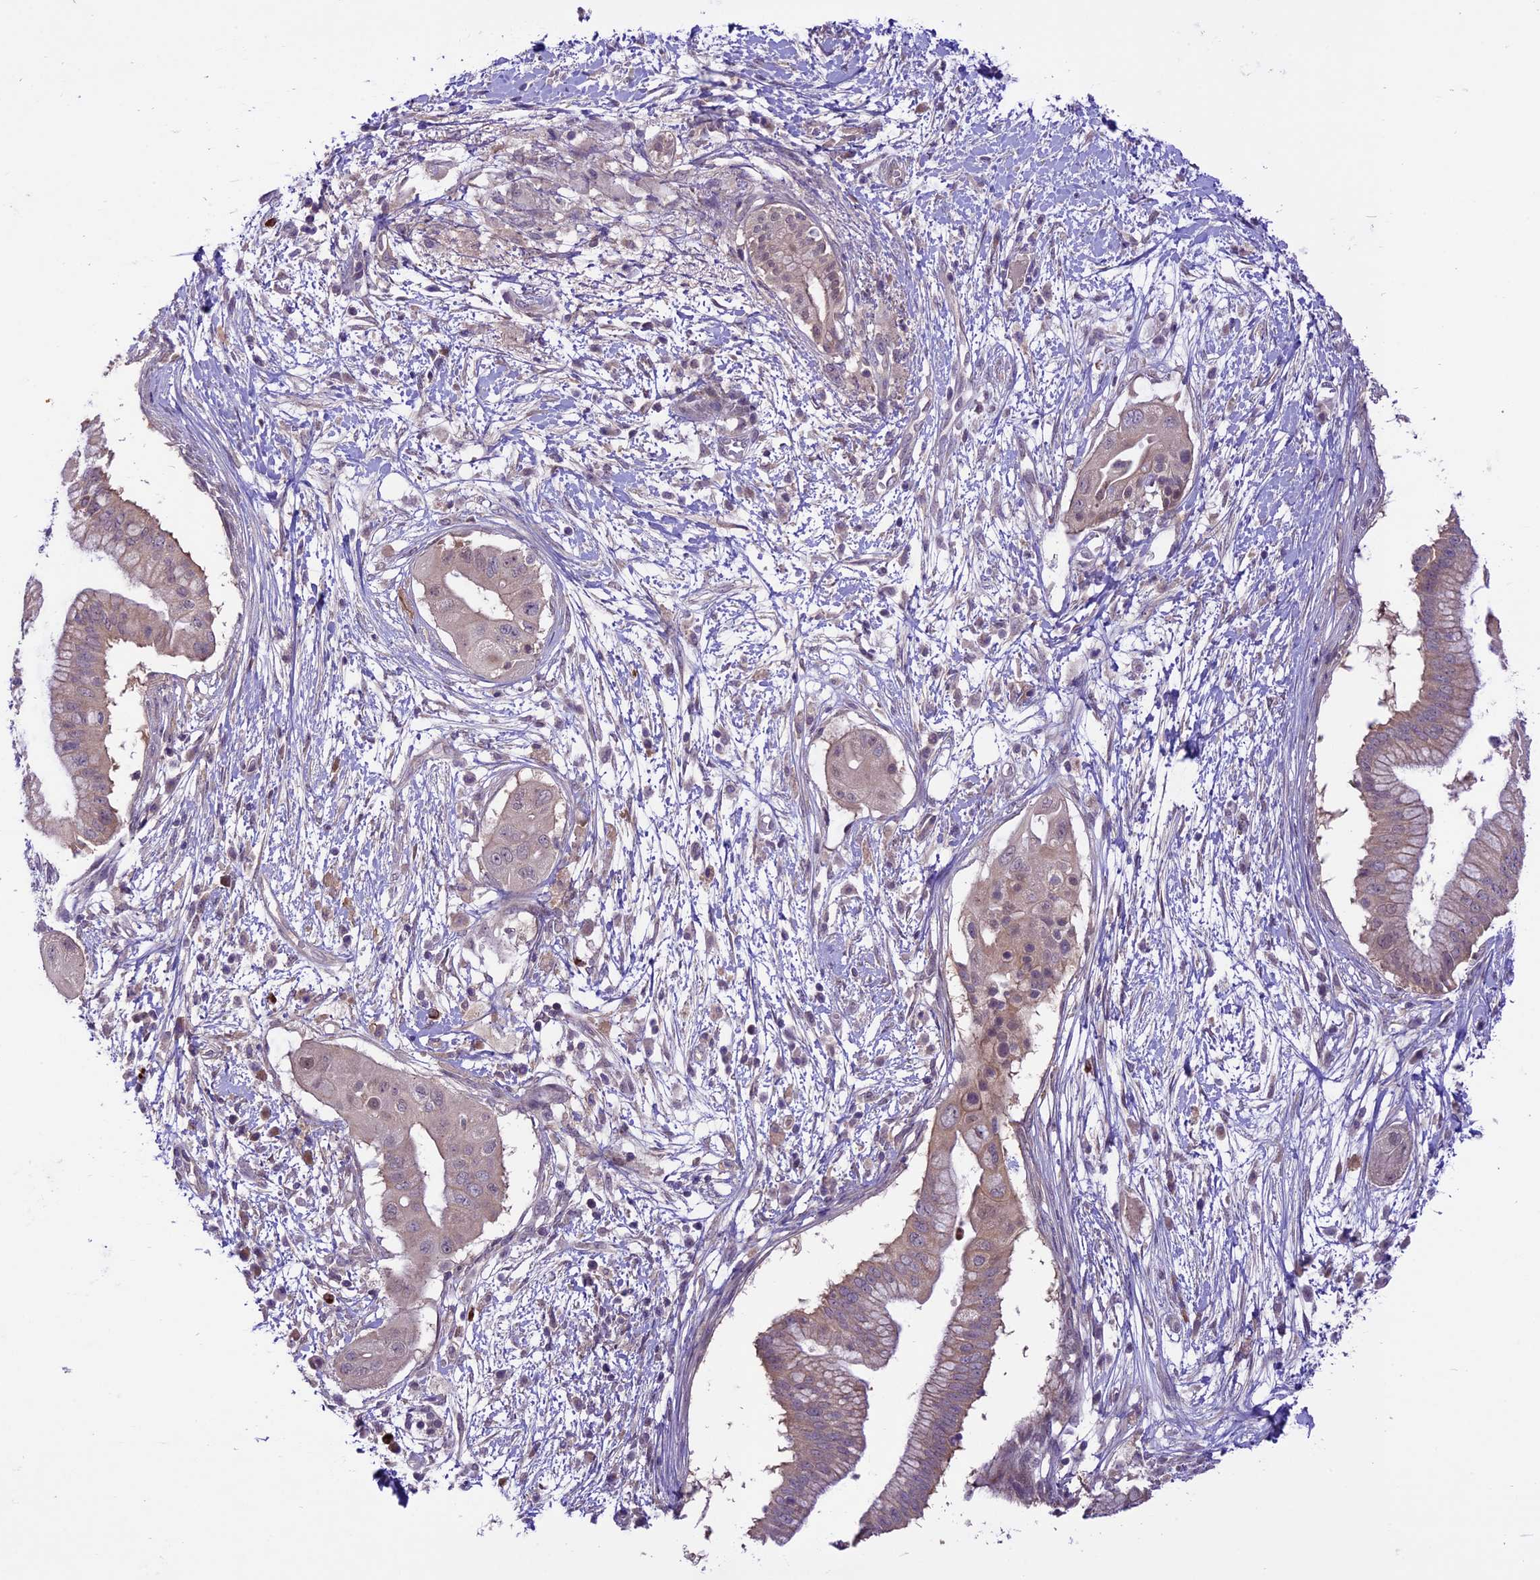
{"staining": {"intensity": "weak", "quantity": "<25%", "location": "cytoplasmic/membranous,nuclear"}, "tissue": "pancreatic cancer", "cell_type": "Tumor cells", "image_type": "cancer", "snomed": [{"axis": "morphology", "description": "Adenocarcinoma, NOS"}, {"axis": "topography", "description": "Pancreas"}], "caption": "Immunohistochemistry (IHC) photomicrograph of neoplastic tissue: human pancreatic cancer (adenocarcinoma) stained with DAB (3,3'-diaminobenzidine) shows no significant protein staining in tumor cells. Brightfield microscopy of immunohistochemistry (IHC) stained with DAB (brown) and hematoxylin (blue), captured at high magnification.", "gene": "SPRED1", "patient": {"sex": "male", "age": 68}}